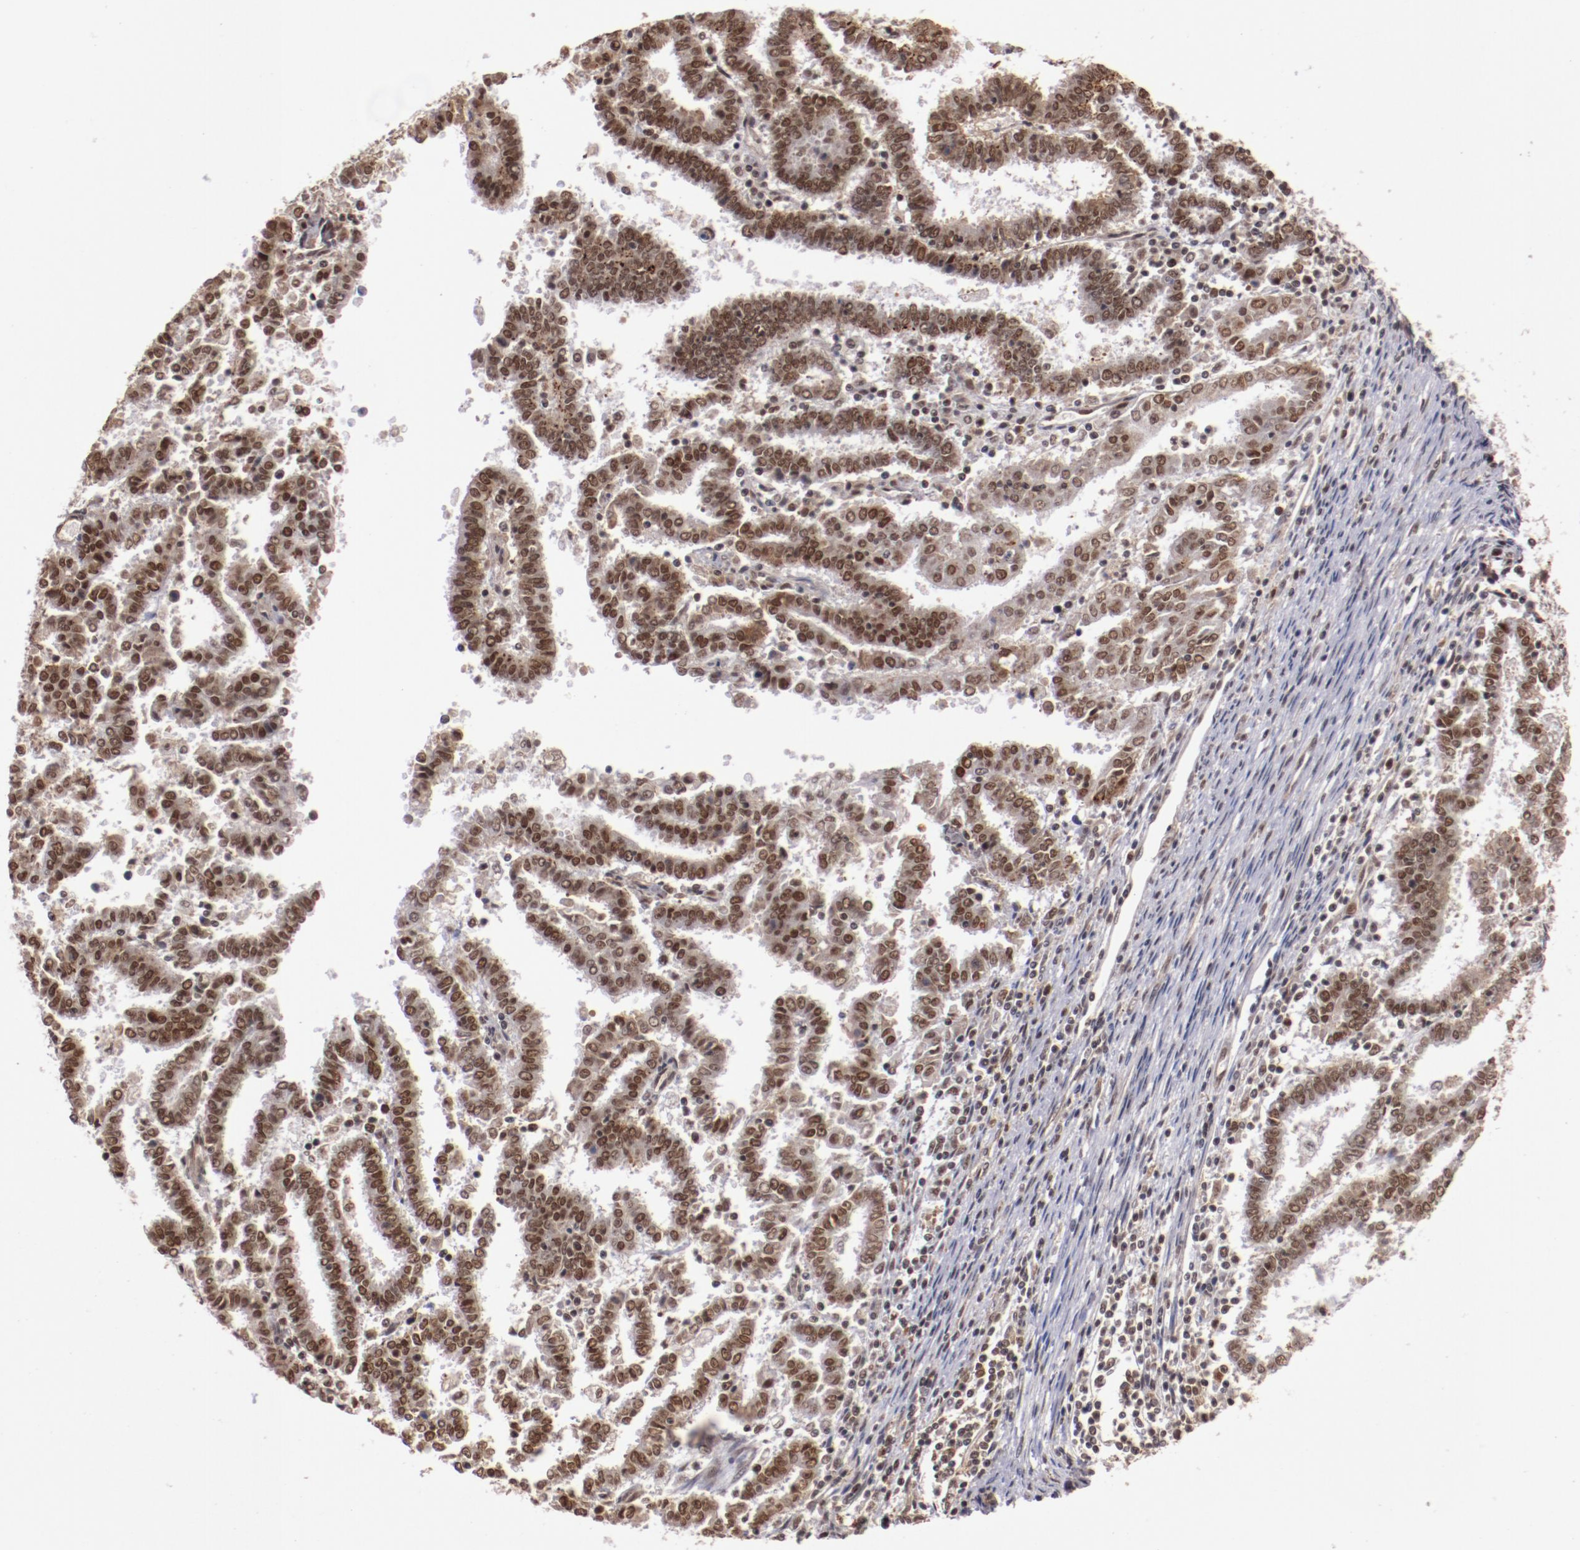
{"staining": {"intensity": "moderate", "quantity": ">75%", "location": "nuclear"}, "tissue": "endometrial cancer", "cell_type": "Tumor cells", "image_type": "cancer", "snomed": [{"axis": "morphology", "description": "Adenocarcinoma, NOS"}, {"axis": "topography", "description": "Uterus"}], "caption": "IHC staining of endometrial cancer (adenocarcinoma), which exhibits medium levels of moderate nuclear staining in about >75% of tumor cells indicating moderate nuclear protein expression. The staining was performed using DAB (brown) for protein detection and nuclei were counterstained in hematoxylin (blue).", "gene": "STAG2", "patient": {"sex": "female", "age": 83}}